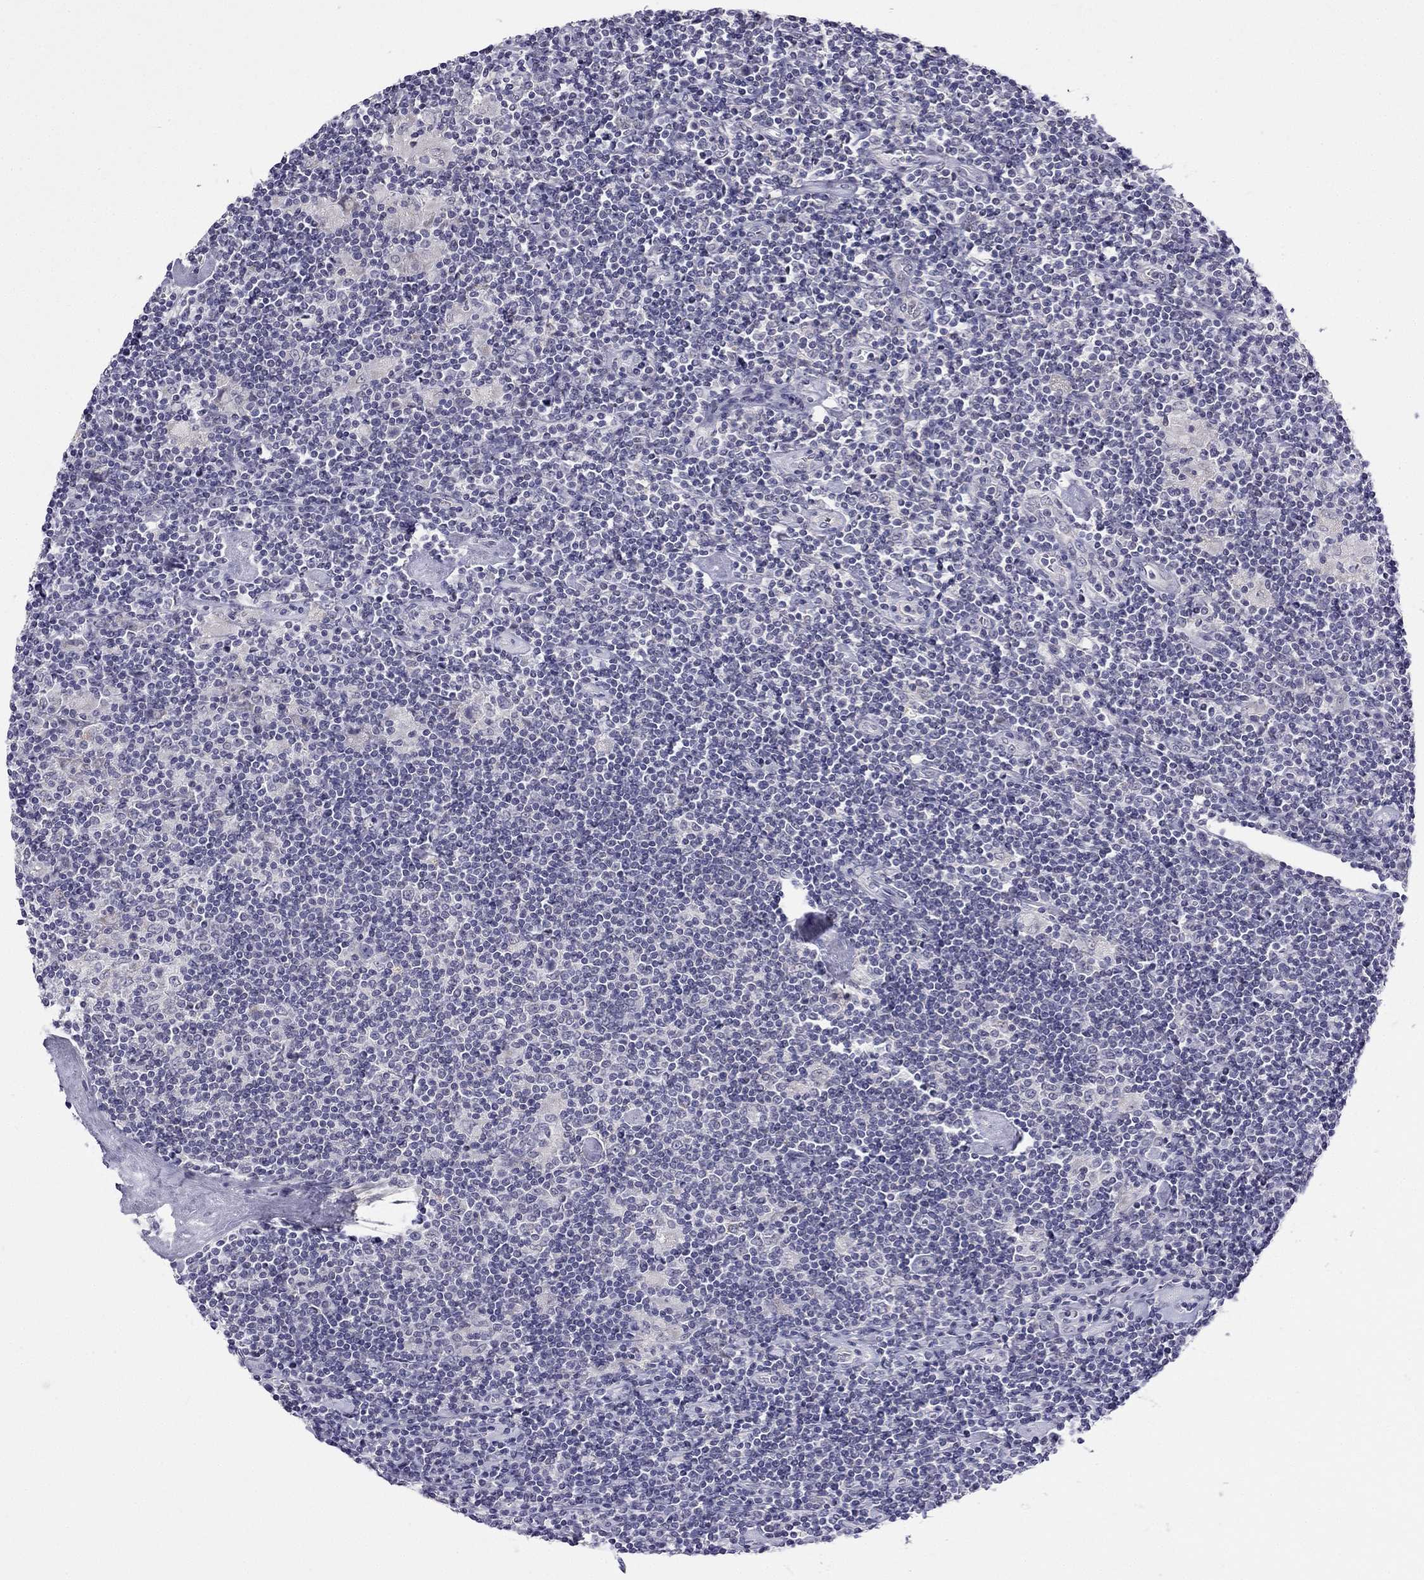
{"staining": {"intensity": "negative", "quantity": "none", "location": "none"}, "tissue": "lymphoma", "cell_type": "Tumor cells", "image_type": "cancer", "snomed": [{"axis": "morphology", "description": "Hodgkin's disease, NOS"}, {"axis": "topography", "description": "Lymph node"}], "caption": "IHC histopathology image of human Hodgkin's disease stained for a protein (brown), which shows no staining in tumor cells. The staining was performed using DAB (3,3'-diaminobenzidine) to visualize the protein expression in brown, while the nuclei were stained in blue with hematoxylin (Magnification: 20x).", "gene": "C5orf49", "patient": {"sex": "male", "age": 40}}